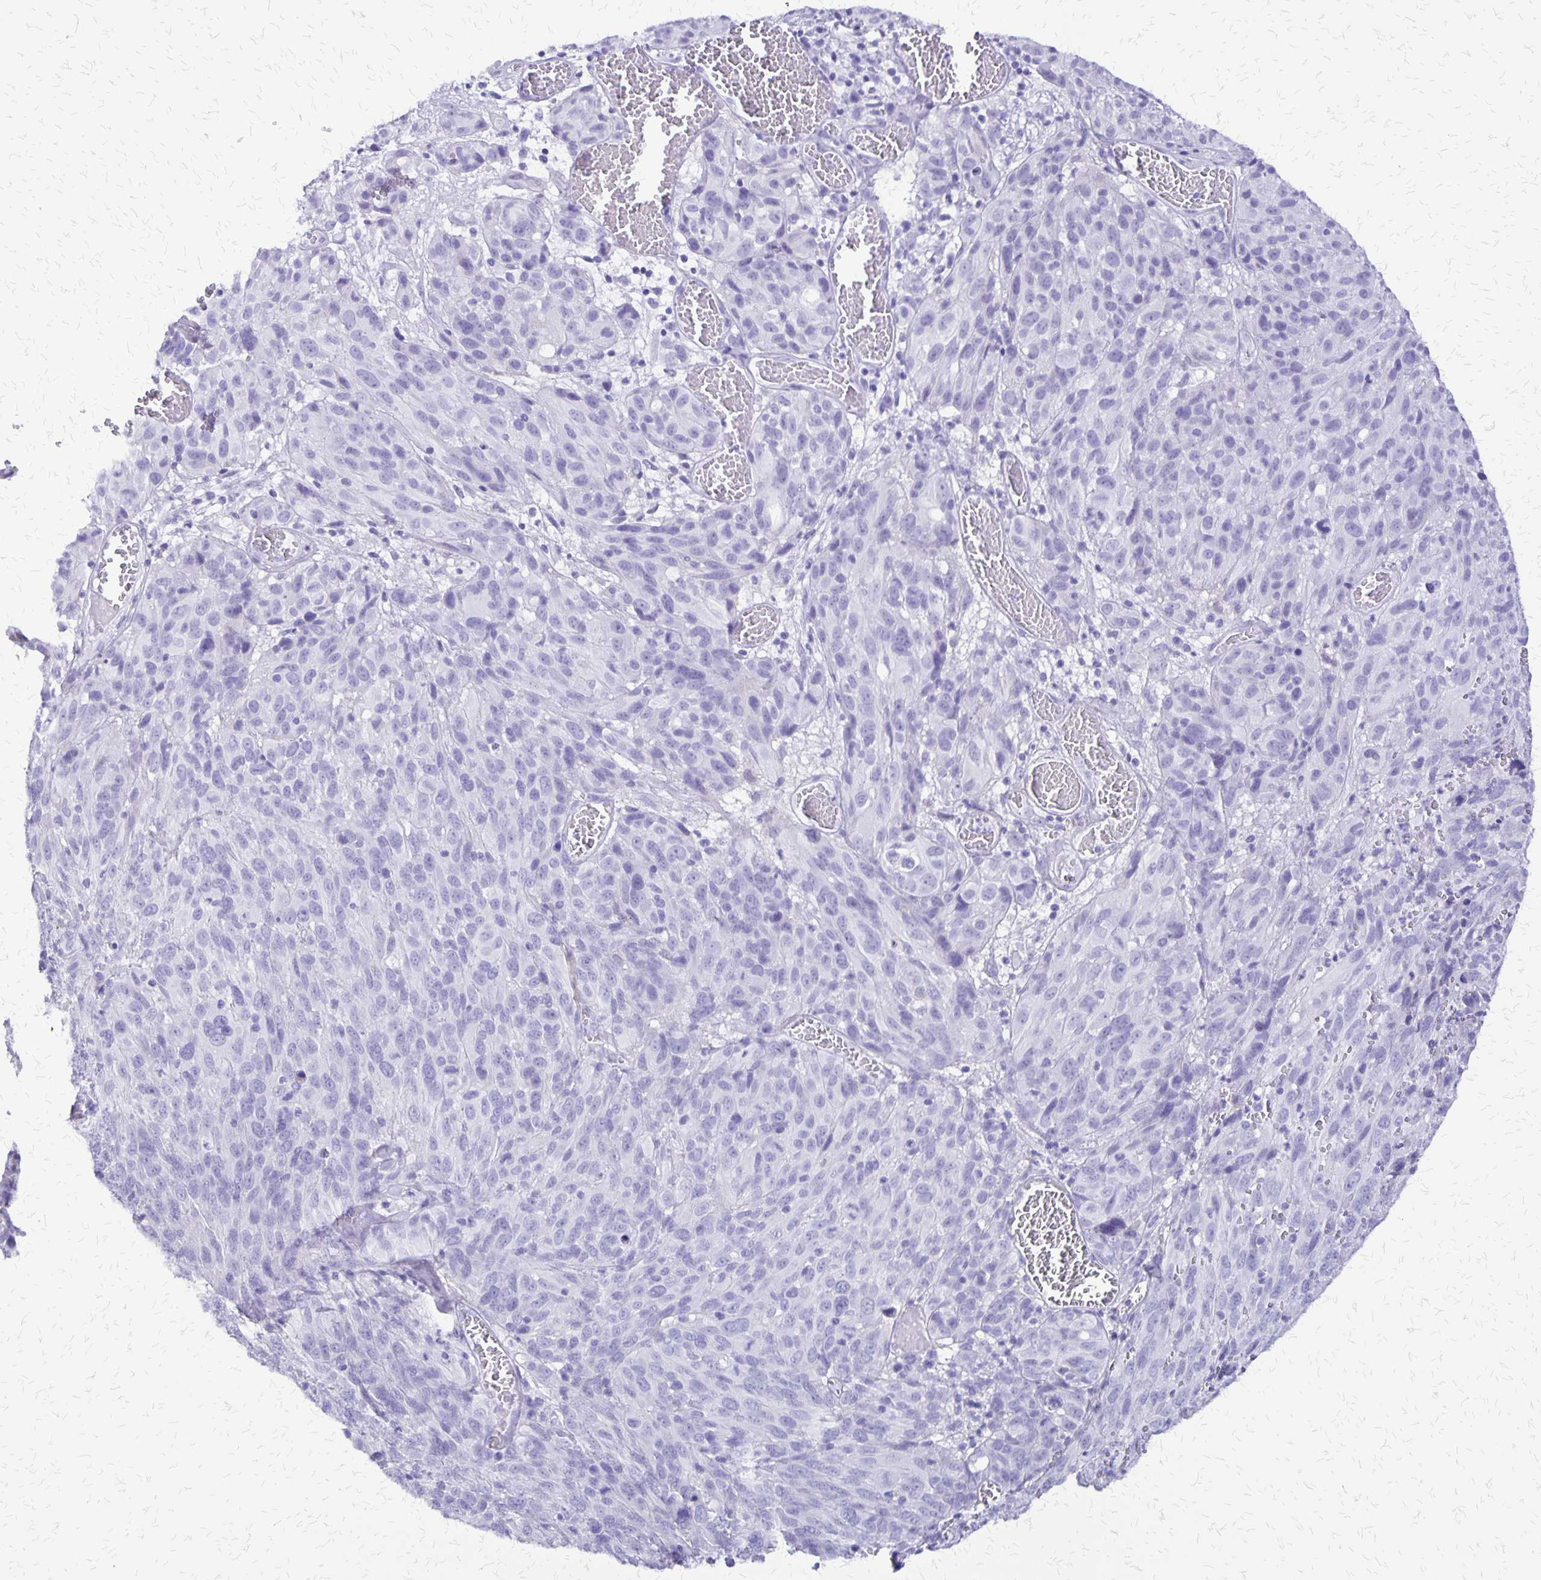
{"staining": {"intensity": "negative", "quantity": "none", "location": "none"}, "tissue": "melanoma", "cell_type": "Tumor cells", "image_type": "cancer", "snomed": [{"axis": "morphology", "description": "Malignant melanoma, NOS"}, {"axis": "topography", "description": "Skin"}], "caption": "IHC histopathology image of melanoma stained for a protein (brown), which demonstrates no expression in tumor cells.", "gene": "SLC13A2", "patient": {"sex": "male", "age": 51}}